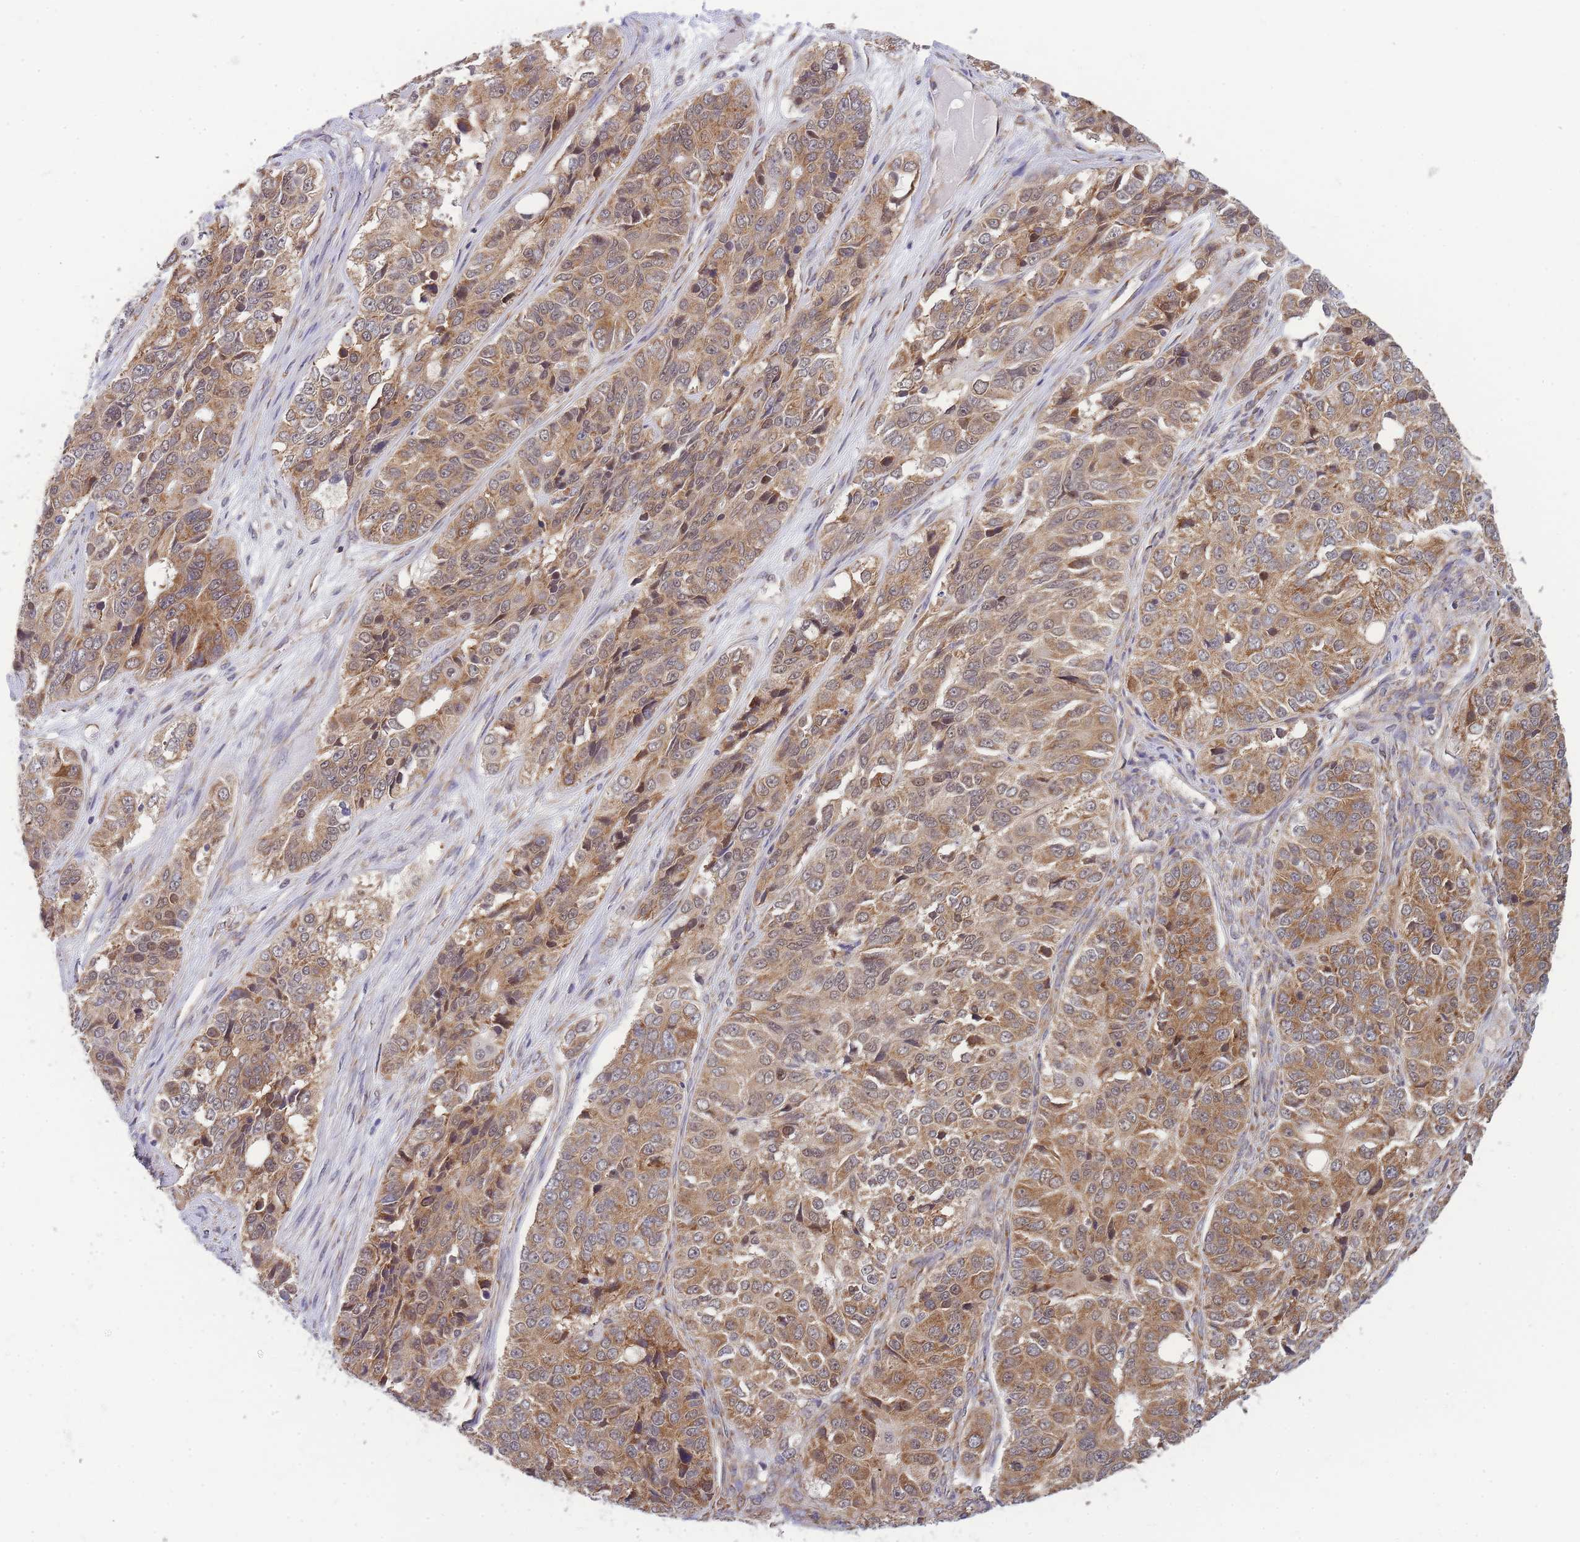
{"staining": {"intensity": "moderate", "quantity": ">75%", "location": "cytoplasmic/membranous"}, "tissue": "ovarian cancer", "cell_type": "Tumor cells", "image_type": "cancer", "snomed": [{"axis": "morphology", "description": "Carcinoma, endometroid"}, {"axis": "topography", "description": "Ovary"}], "caption": "Tumor cells show moderate cytoplasmic/membranous expression in approximately >75% of cells in endometroid carcinoma (ovarian).", "gene": "MRPL23", "patient": {"sex": "female", "age": 51}}